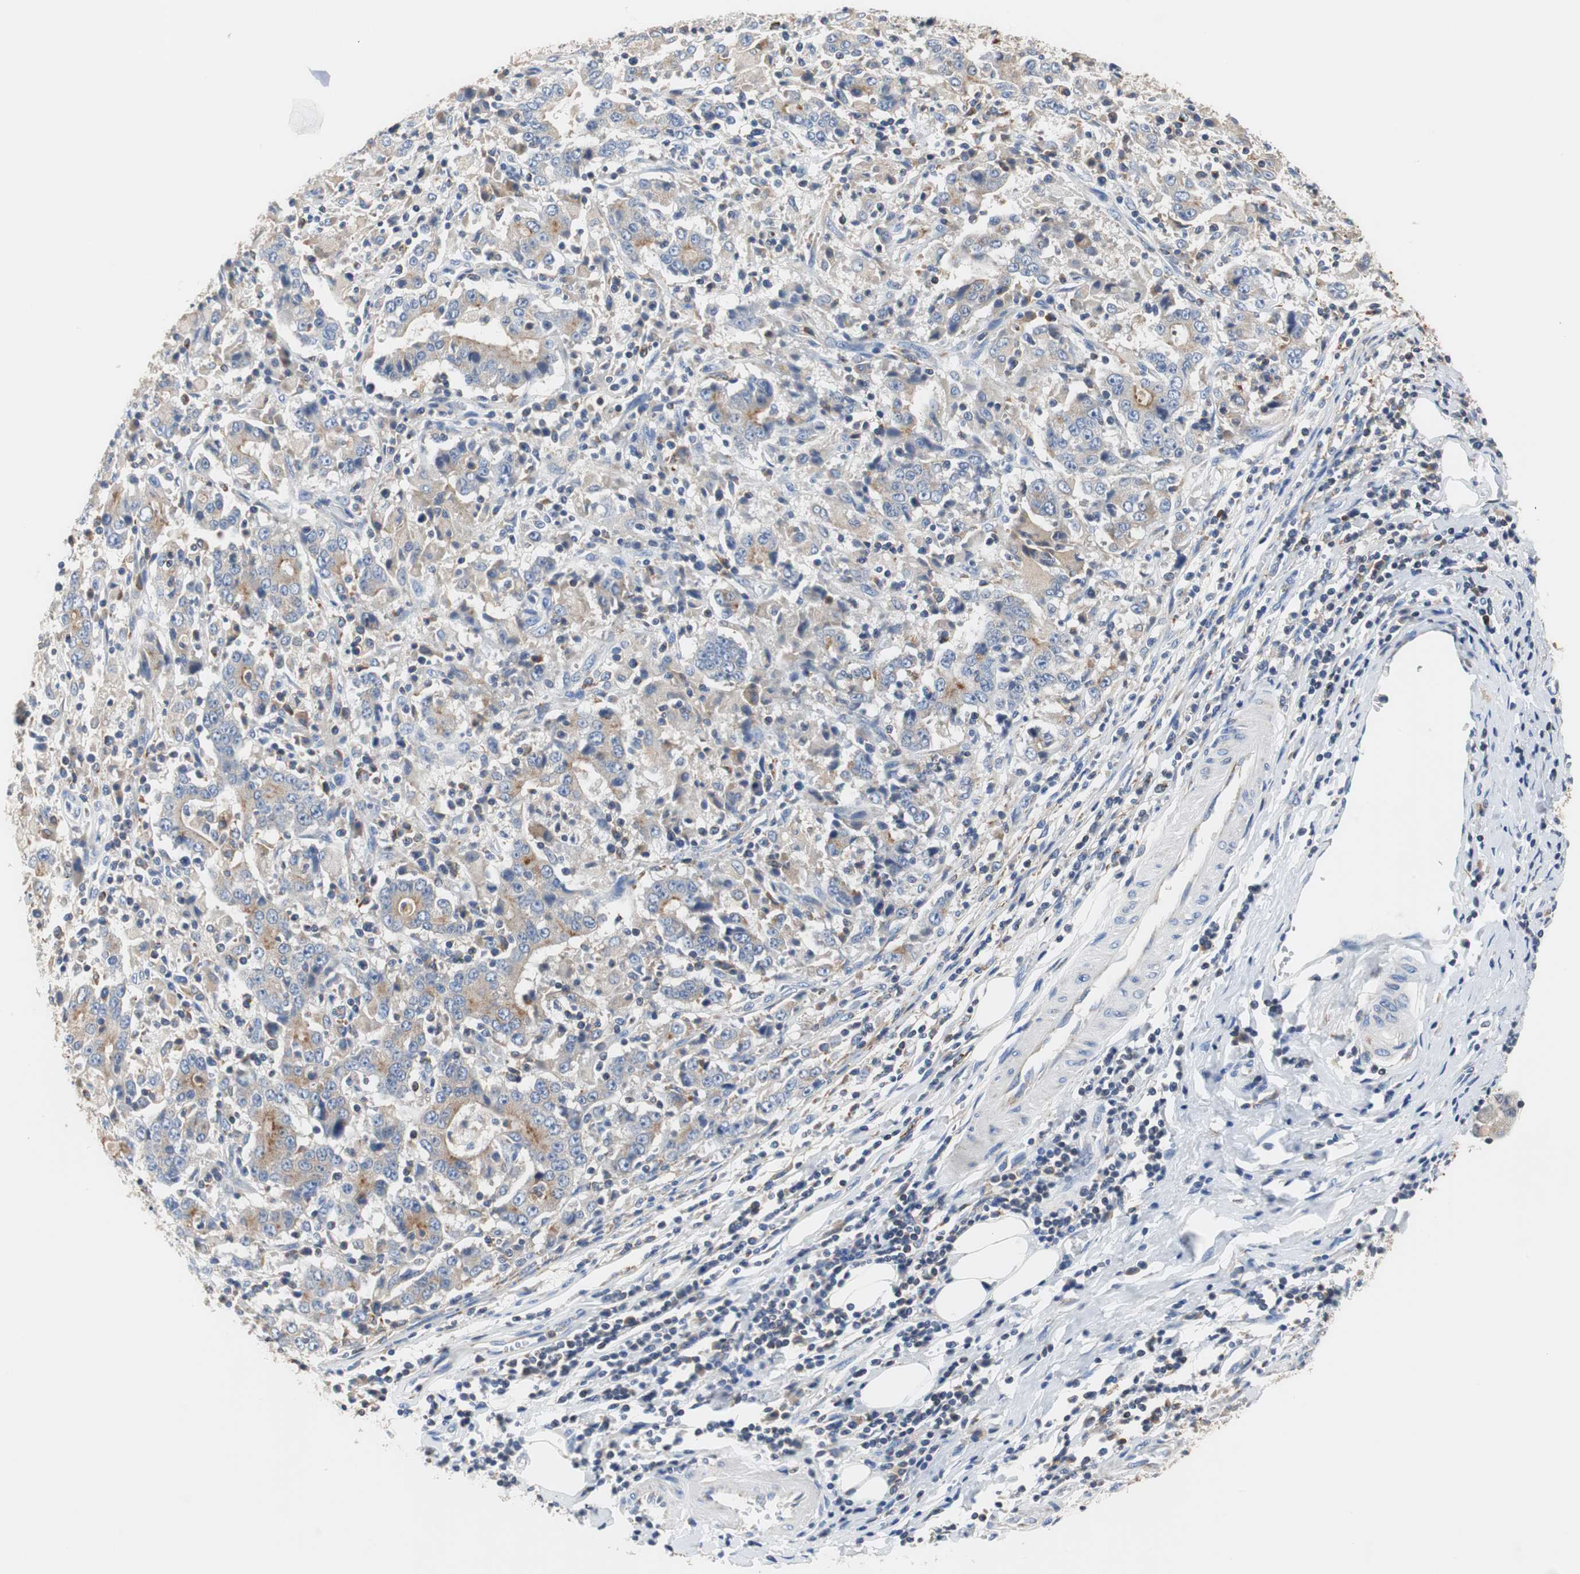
{"staining": {"intensity": "moderate", "quantity": "25%-75%", "location": "cytoplasmic/membranous"}, "tissue": "stomach cancer", "cell_type": "Tumor cells", "image_type": "cancer", "snomed": [{"axis": "morphology", "description": "Normal tissue, NOS"}, {"axis": "morphology", "description": "Adenocarcinoma, NOS"}, {"axis": "topography", "description": "Stomach, upper"}, {"axis": "topography", "description": "Stomach"}], "caption": "The immunohistochemical stain highlights moderate cytoplasmic/membranous positivity in tumor cells of stomach cancer (adenocarcinoma) tissue.", "gene": "VAMP8", "patient": {"sex": "male", "age": 59}}